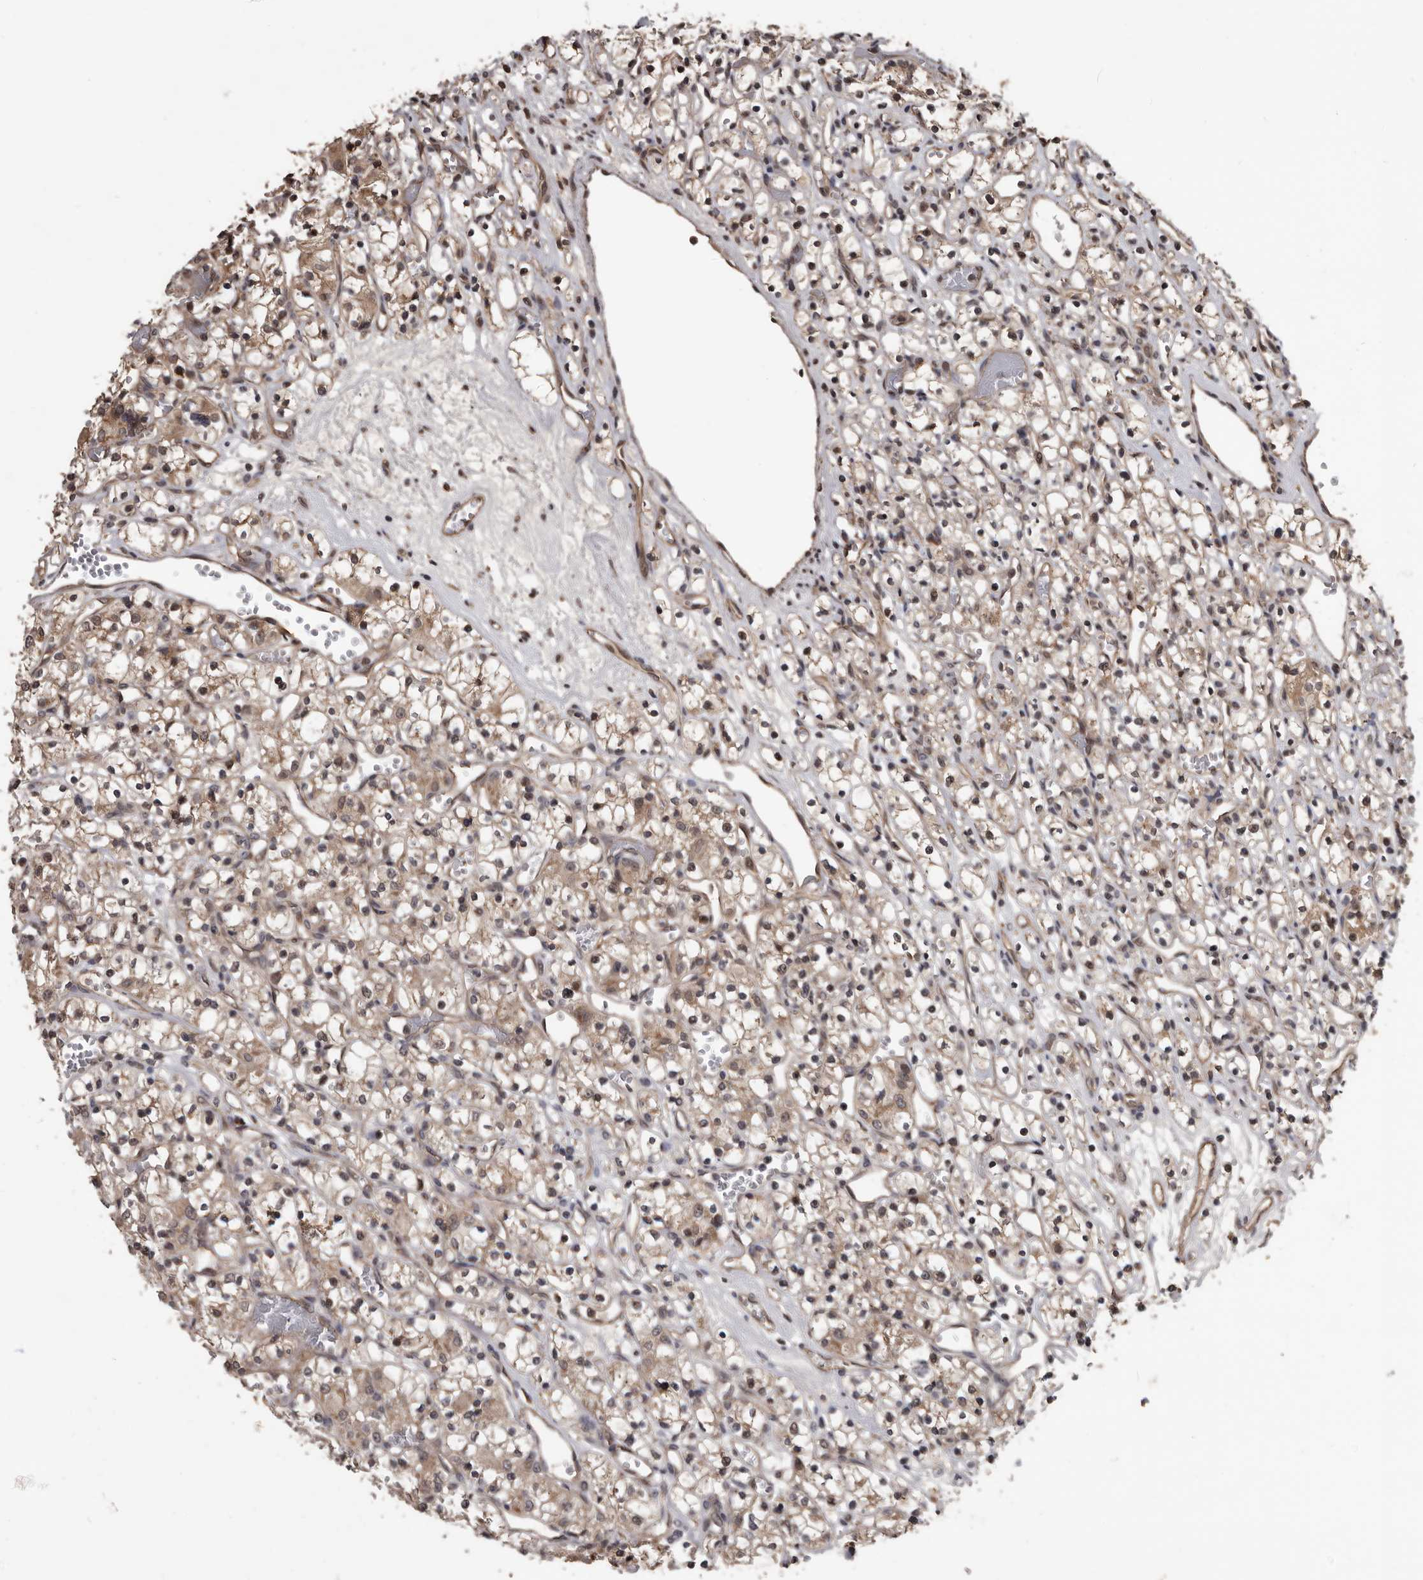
{"staining": {"intensity": "weak", "quantity": ">75%", "location": "cytoplasmic/membranous,nuclear"}, "tissue": "renal cancer", "cell_type": "Tumor cells", "image_type": "cancer", "snomed": [{"axis": "morphology", "description": "Adenocarcinoma, NOS"}, {"axis": "topography", "description": "Kidney"}], "caption": "About >75% of tumor cells in adenocarcinoma (renal) display weak cytoplasmic/membranous and nuclear protein positivity as visualized by brown immunohistochemical staining.", "gene": "AHR", "patient": {"sex": "female", "age": 59}}